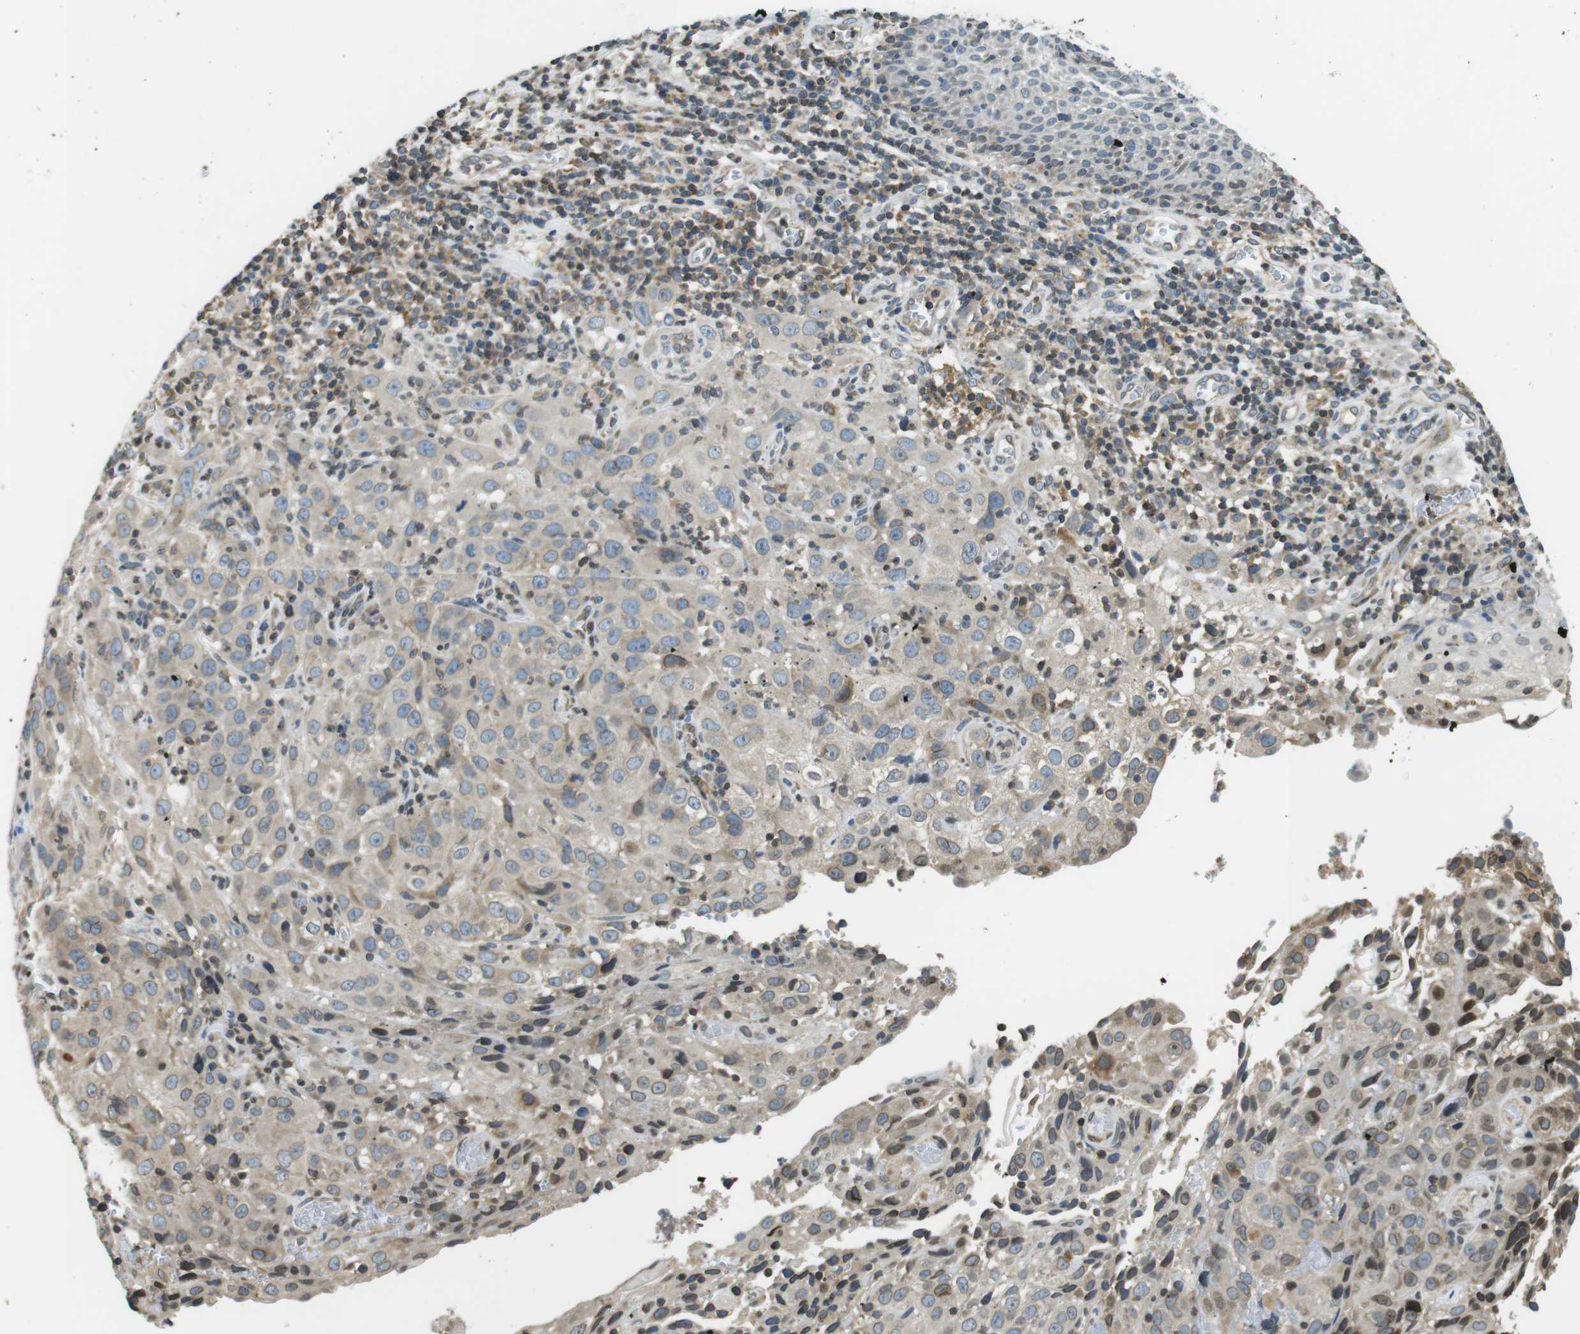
{"staining": {"intensity": "weak", "quantity": "25%-75%", "location": "cytoplasmic/membranous,nuclear"}, "tissue": "cervical cancer", "cell_type": "Tumor cells", "image_type": "cancer", "snomed": [{"axis": "morphology", "description": "Squamous cell carcinoma, NOS"}, {"axis": "topography", "description": "Cervix"}], "caption": "The photomicrograph shows immunohistochemical staining of cervical squamous cell carcinoma. There is weak cytoplasmic/membranous and nuclear positivity is seen in approximately 25%-75% of tumor cells.", "gene": "TMX4", "patient": {"sex": "female", "age": 32}}